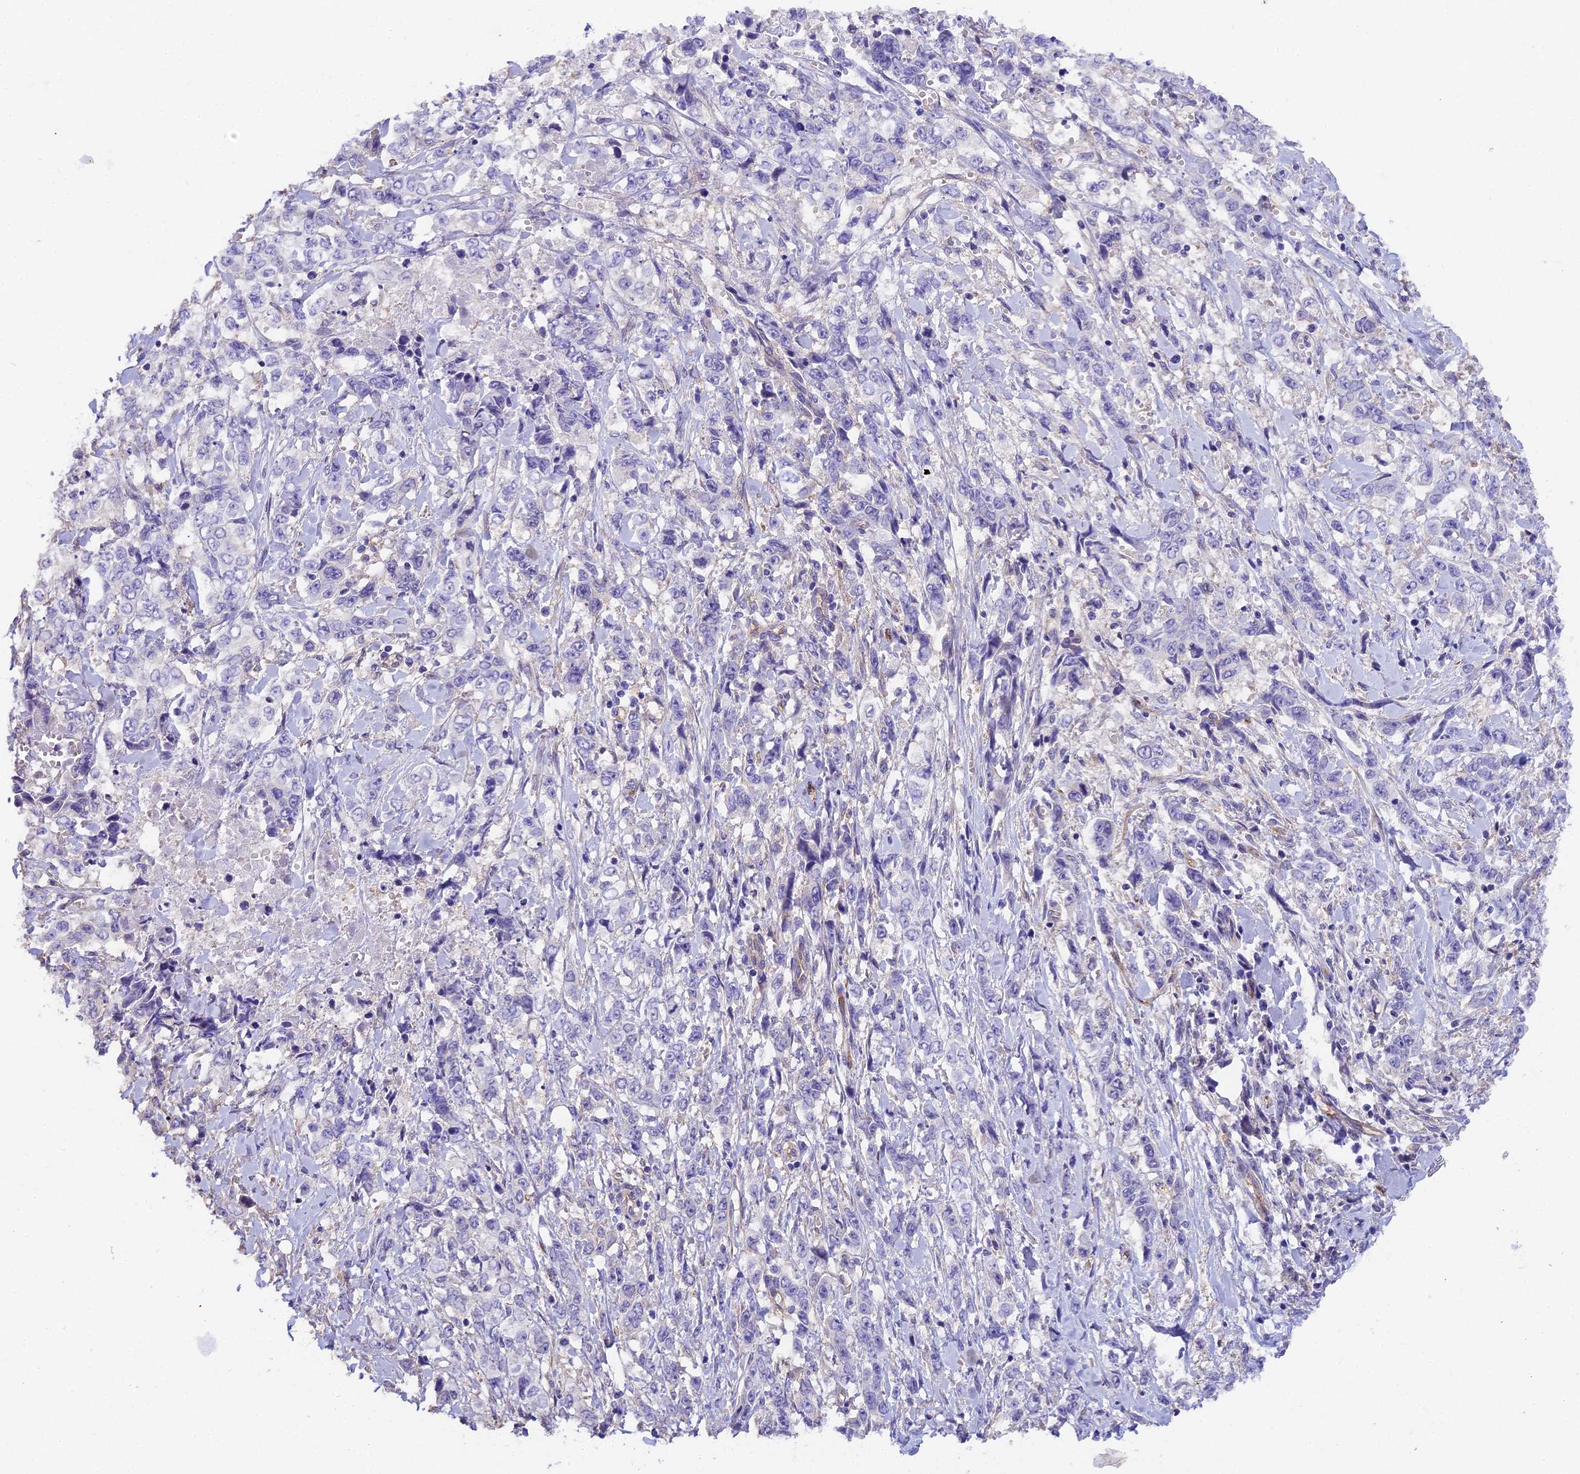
{"staining": {"intensity": "negative", "quantity": "none", "location": "none"}, "tissue": "stomach cancer", "cell_type": "Tumor cells", "image_type": "cancer", "snomed": [{"axis": "morphology", "description": "Adenocarcinoma, NOS"}, {"axis": "topography", "description": "Stomach, upper"}], "caption": "An immunohistochemistry (IHC) image of stomach cancer is shown. There is no staining in tumor cells of stomach cancer.", "gene": "HOMER3", "patient": {"sex": "male", "age": 62}}